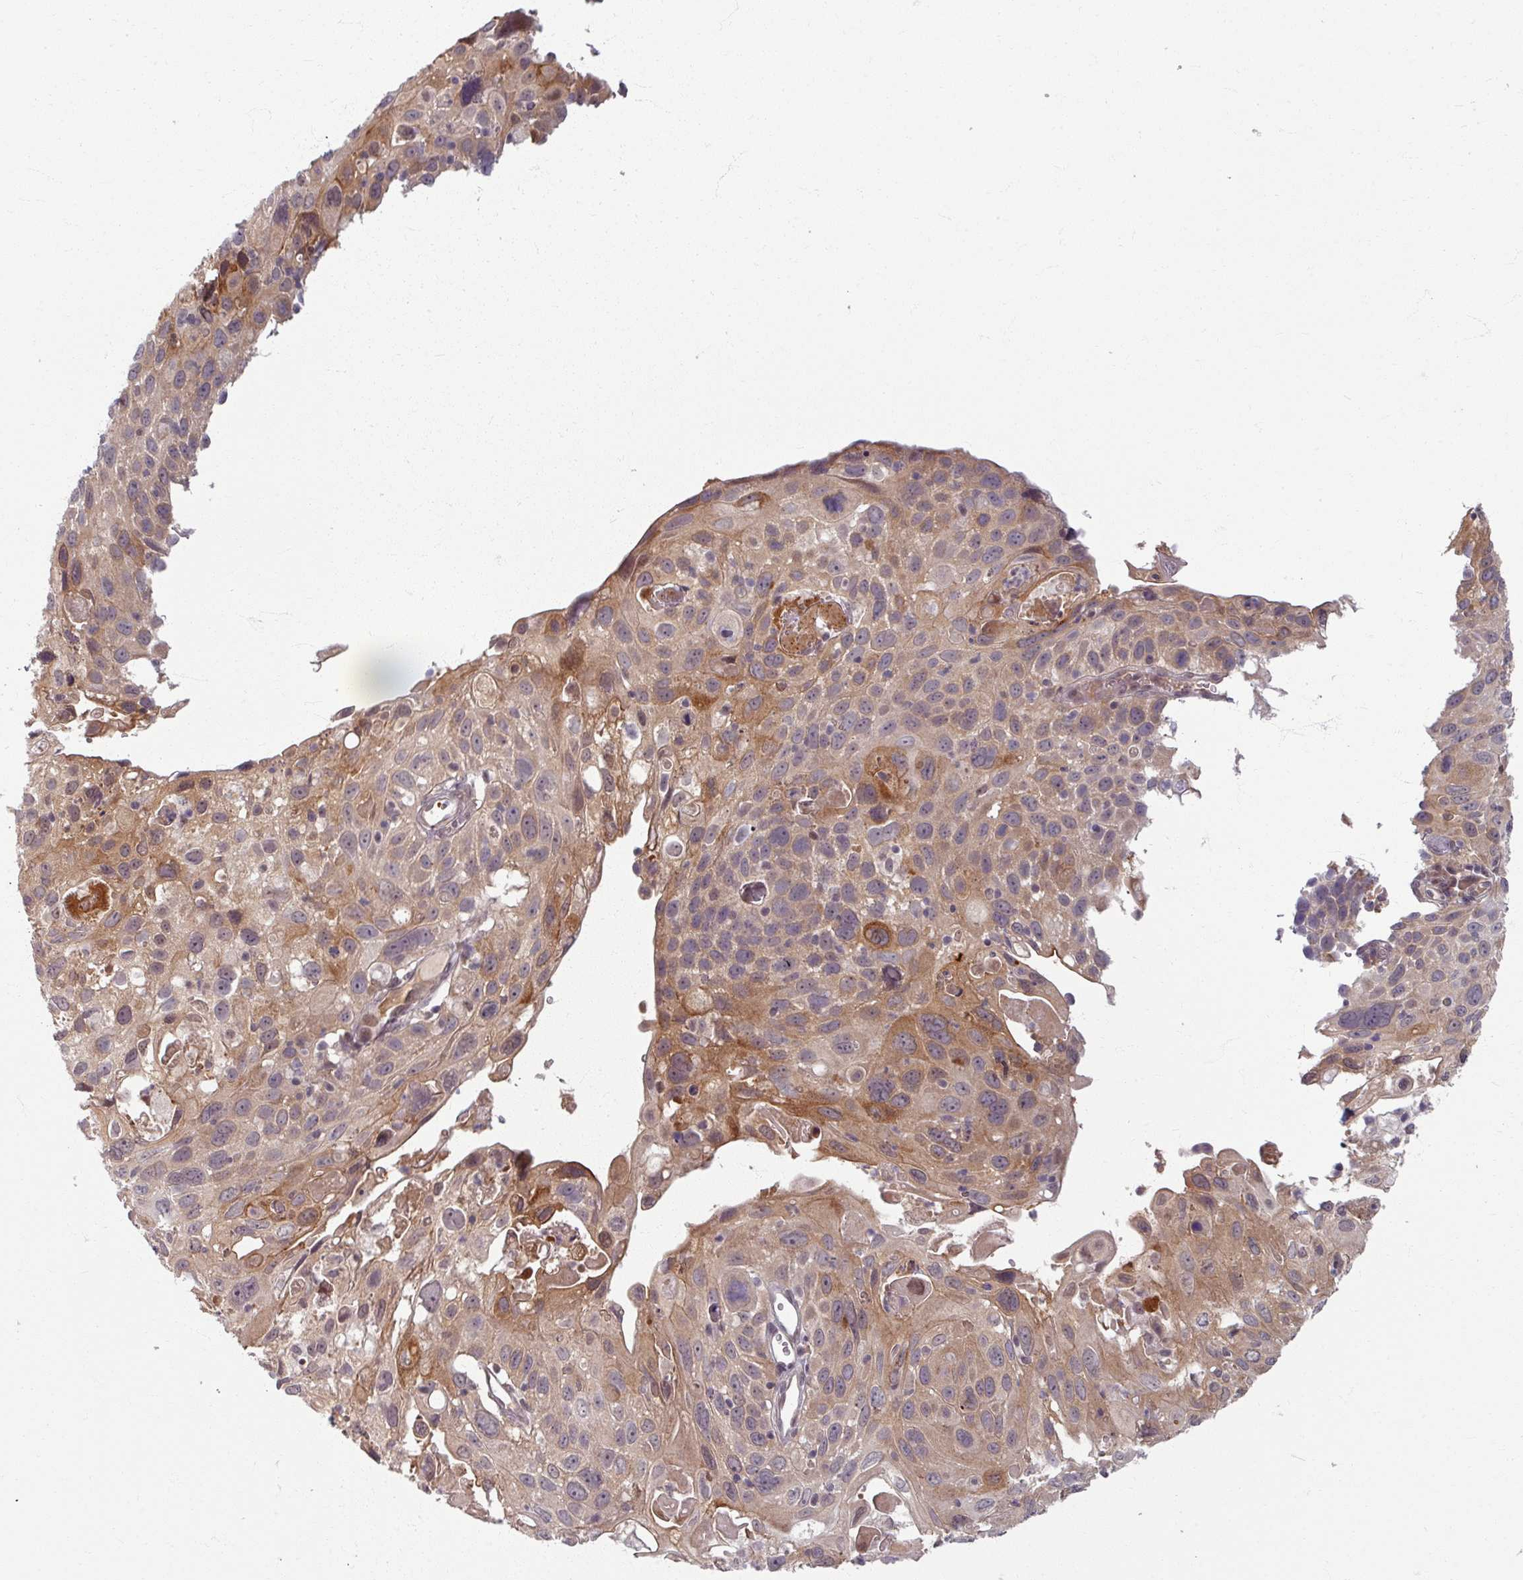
{"staining": {"intensity": "moderate", "quantity": "<25%", "location": "cytoplasmic/membranous"}, "tissue": "cervical cancer", "cell_type": "Tumor cells", "image_type": "cancer", "snomed": [{"axis": "morphology", "description": "Squamous cell carcinoma, NOS"}, {"axis": "topography", "description": "Cervix"}], "caption": "The image demonstrates a brown stain indicating the presence of a protein in the cytoplasmic/membranous of tumor cells in squamous cell carcinoma (cervical). Using DAB (3,3'-diaminobenzidine) (brown) and hematoxylin (blue) stains, captured at high magnification using brightfield microscopy.", "gene": "KLC3", "patient": {"sex": "female", "age": 70}}